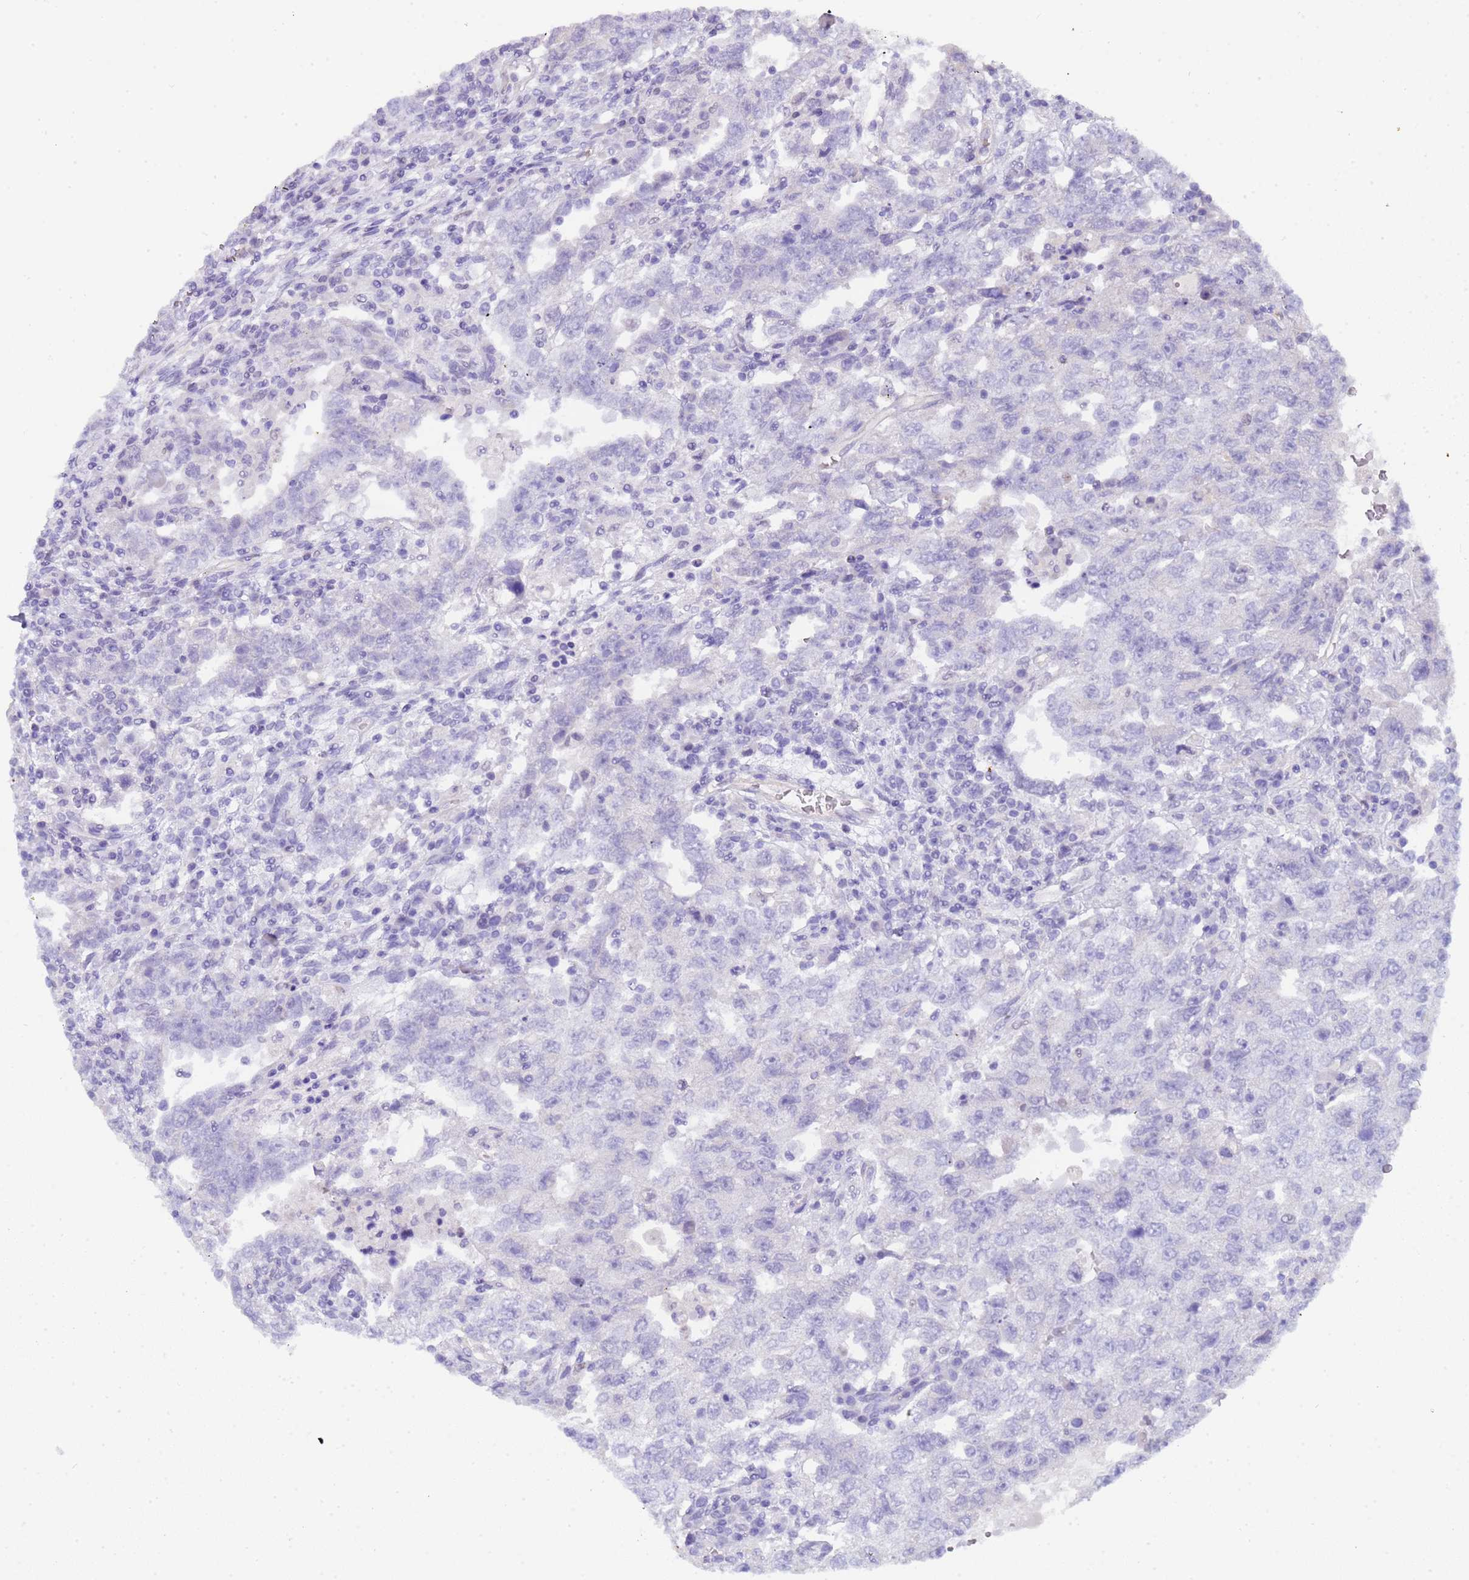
{"staining": {"intensity": "negative", "quantity": "none", "location": "none"}, "tissue": "testis cancer", "cell_type": "Tumor cells", "image_type": "cancer", "snomed": [{"axis": "morphology", "description": "Carcinoma, Embryonal, NOS"}, {"axis": "topography", "description": "Testis"}], "caption": "Protein analysis of testis embryonal carcinoma demonstrates no significant positivity in tumor cells. Brightfield microscopy of immunohistochemistry (IHC) stained with DAB (3,3'-diaminobenzidine) (brown) and hematoxylin (blue), captured at high magnification.", "gene": "CTRC", "patient": {"sex": "male", "age": 26}}